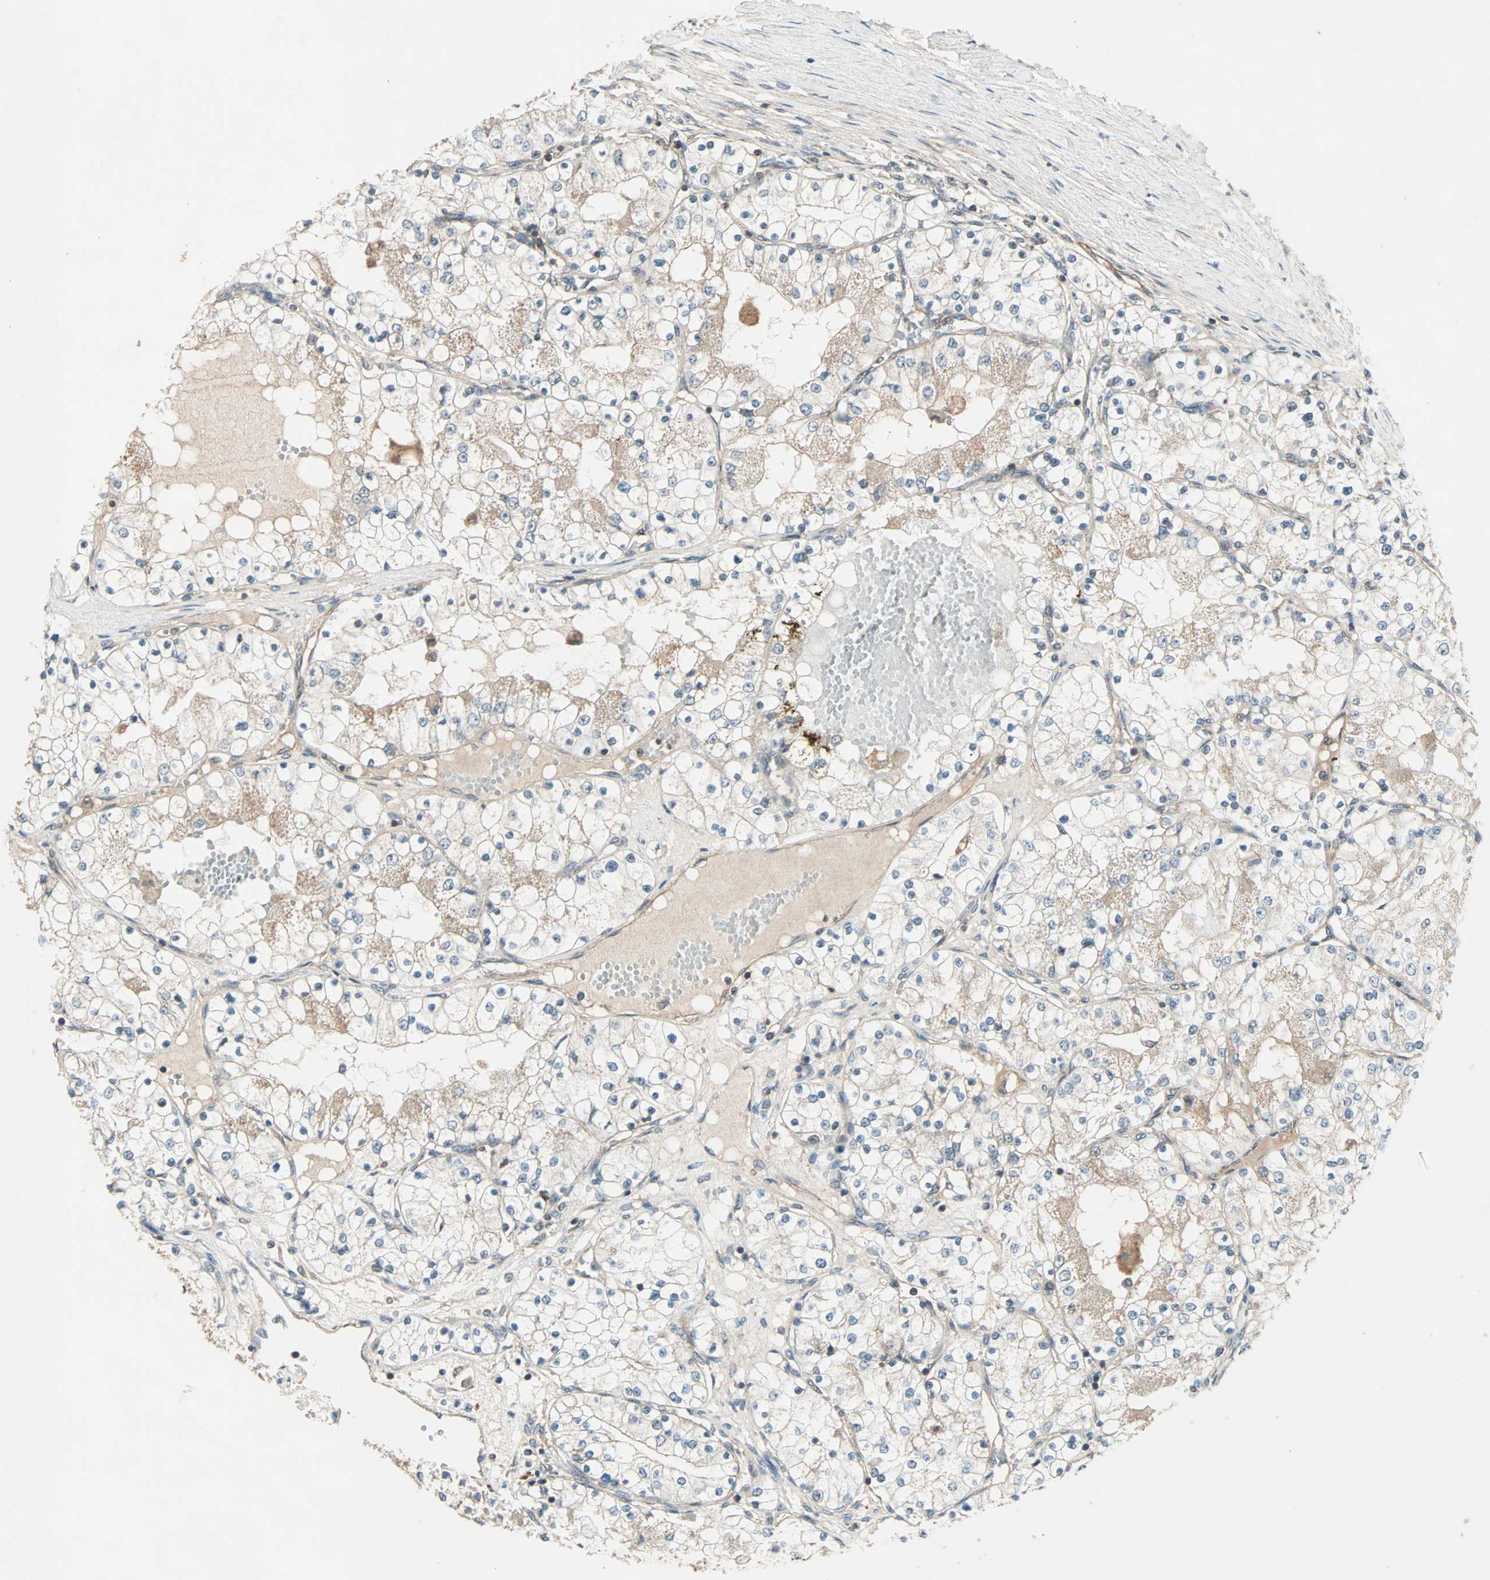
{"staining": {"intensity": "weak", "quantity": "25%-75%", "location": "cytoplasmic/membranous"}, "tissue": "renal cancer", "cell_type": "Tumor cells", "image_type": "cancer", "snomed": [{"axis": "morphology", "description": "Adenocarcinoma, NOS"}, {"axis": "topography", "description": "Kidney"}], "caption": "Protein staining demonstrates weak cytoplasmic/membranous staining in approximately 25%-75% of tumor cells in renal adenocarcinoma. (DAB (3,3'-diaminobenzidine) IHC with brightfield microscopy, high magnification).", "gene": "MAP3K21", "patient": {"sex": "male", "age": 68}}